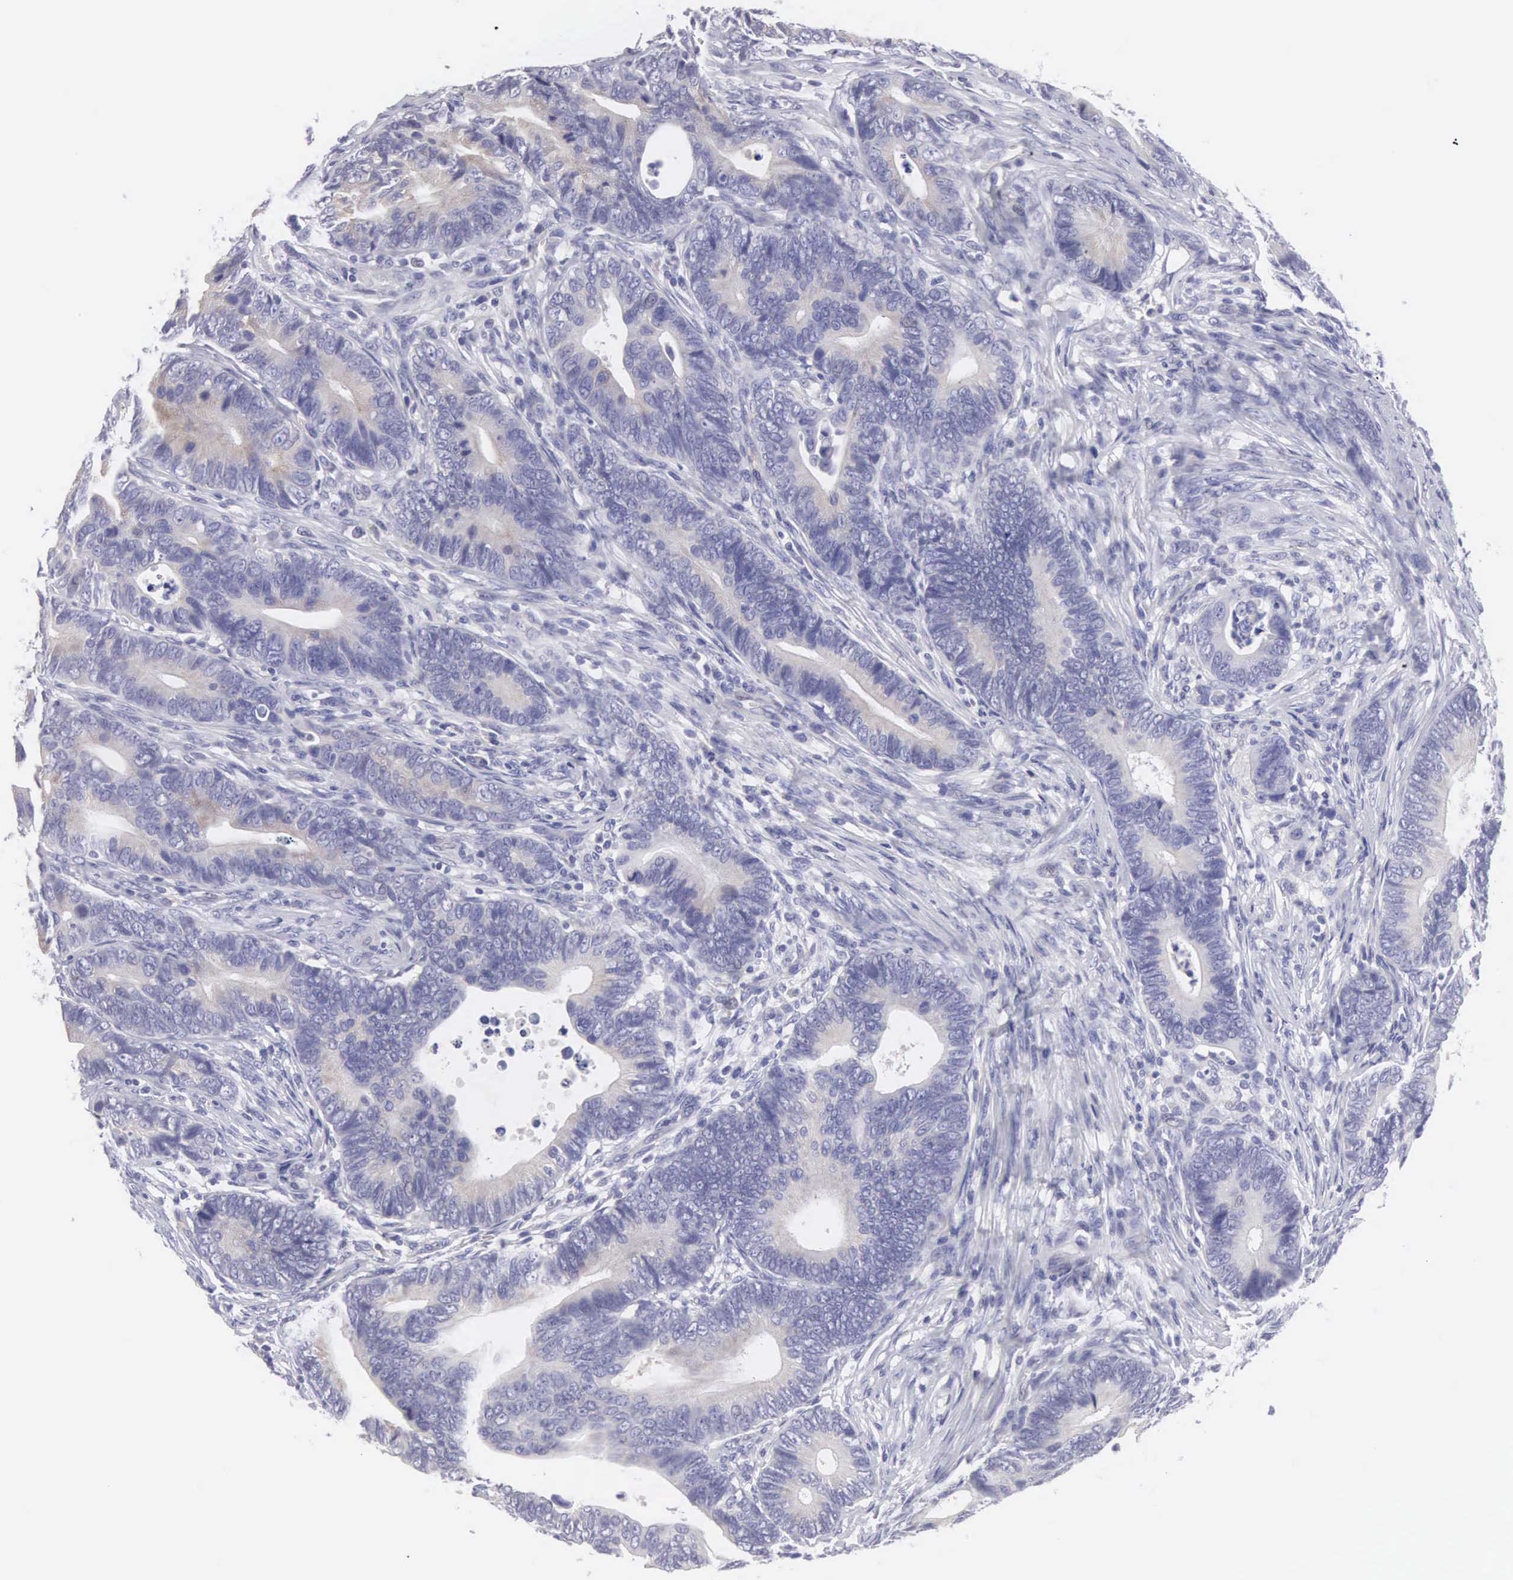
{"staining": {"intensity": "negative", "quantity": "none", "location": "none"}, "tissue": "colorectal cancer", "cell_type": "Tumor cells", "image_type": "cancer", "snomed": [{"axis": "morphology", "description": "Adenocarcinoma, NOS"}, {"axis": "topography", "description": "Colon"}], "caption": "There is no significant positivity in tumor cells of adenocarcinoma (colorectal). Brightfield microscopy of immunohistochemistry (IHC) stained with DAB (3,3'-diaminobenzidine) (brown) and hematoxylin (blue), captured at high magnification.", "gene": "SLITRK4", "patient": {"sex": "female", "age": 78}}